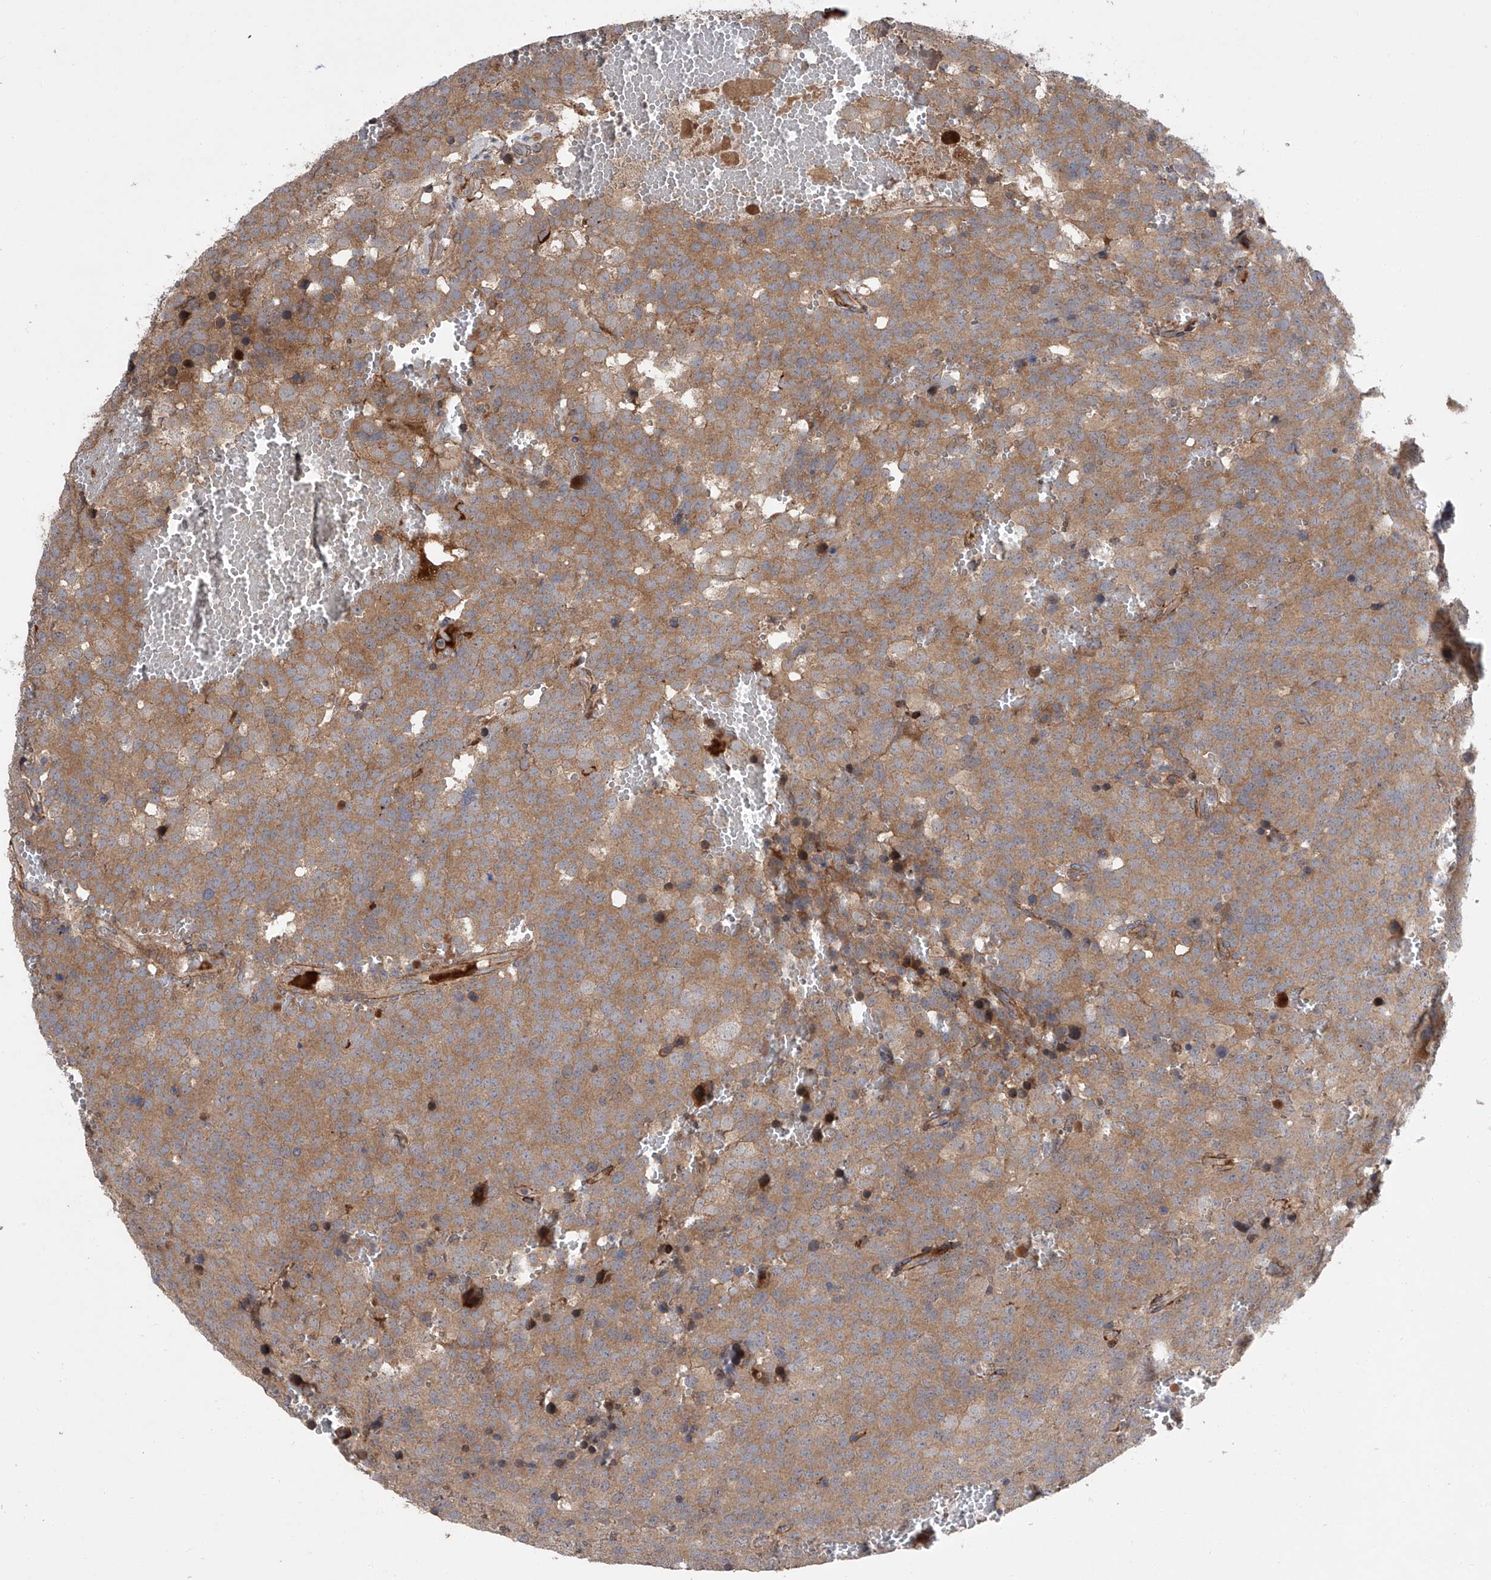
{"staining": {"intensity": "moderate", "quantity": ">75%", "location": "cytoplasmic/membranous"}, "tissue": "testis cancer", "cell_type": "Tumor cells", "image_type": "cancer", "snomed": [{"axis": "morphology", "description": "Seminoma, NOS"}, {"axis": "topography", "description": "Testis"}], "caption": "Seminoma (testis) stained for a protein (brown) displays moderate cytoplasmic/membranous positive positivity in about >75% of tumor cells.", "gene": "USP47", "patient": {"sex": "male", "age": 71}}